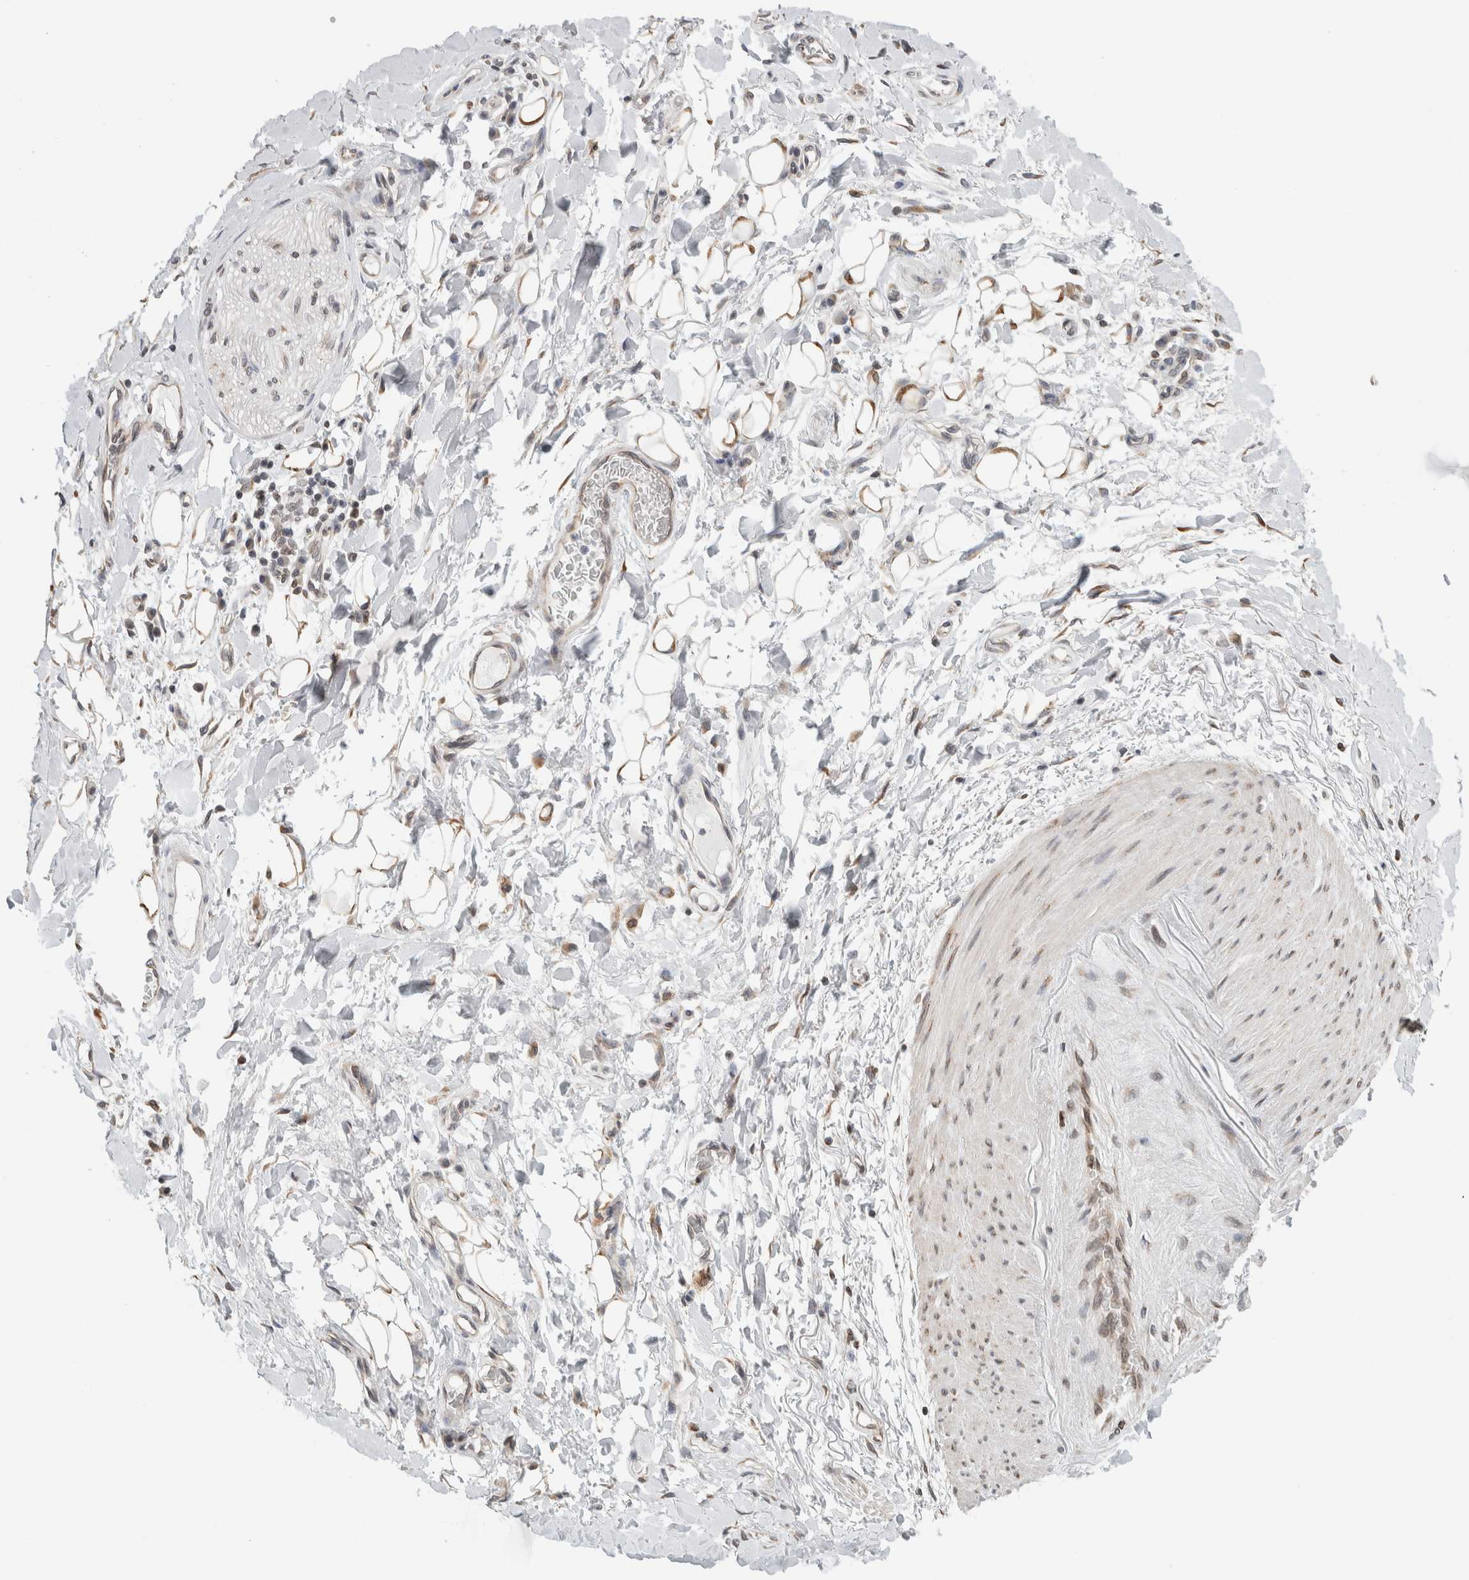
{"staining": {"intensity": "moderate", "quantity": ">75%", "location": "cytoplasmic/membranous,nuclear"}, "tissue": "adipose tissue", "cell_type": "Adipocytes", "image_type": "normal", "snomed": [{"axis": "morphology", "description": "Normal tissue, NOS"}, {"axis": "morphology", "description": "Adenocarcinoma, NOS"}, {"axis": "topography", "description": "Esophagus"}], "caption": "Moderate cytoplasmic/membranous,nuclear positivity is identified in about >75% of adipocytes in unremarkable adipose tissue.", "gene": "RBMX2", "patient": {"sex": "male", "age": 62}}